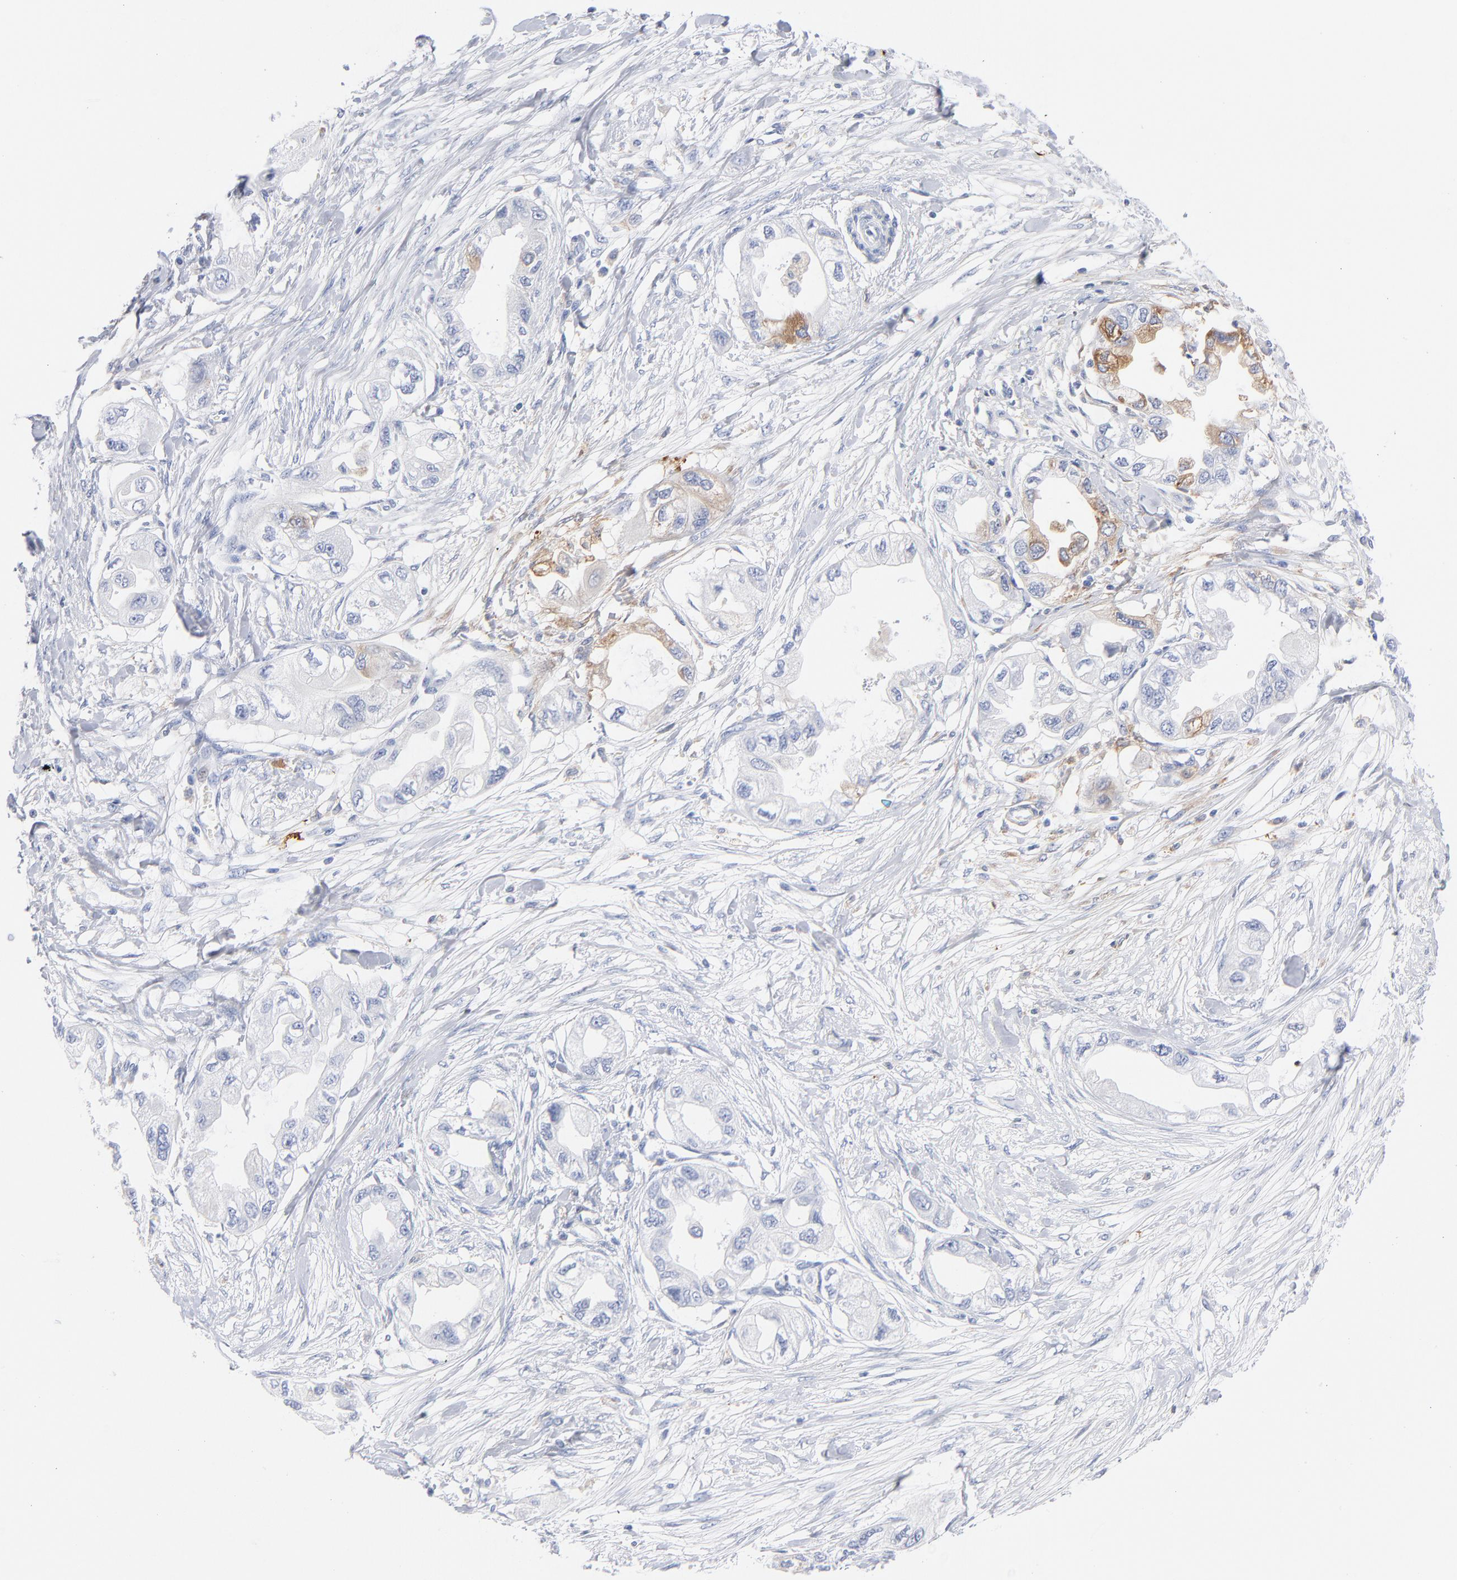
{"staining": {"intensity": "moderate", "quantity": "<25%", "location": "cytoplasmic/membranous"}, "tissue": "endometrial cancer", "cell_type": "Tumor cells", "image_type": "cancer", "snomed": [{"axis": "morphology", "description": "Adenocarcinoma, NOS"}, {"axis": "topography", "description": "Endometrium"}], "caption": "The photomicrograph displays immunohistochemical staining of endometrial cancer (adenocarcinoma). There is moderate cytoplasmic/membranous positivity is identified in about <25% of tumor cells.", "gene": "IFIT2", "patient": {"sex": "female", "age": 67}}